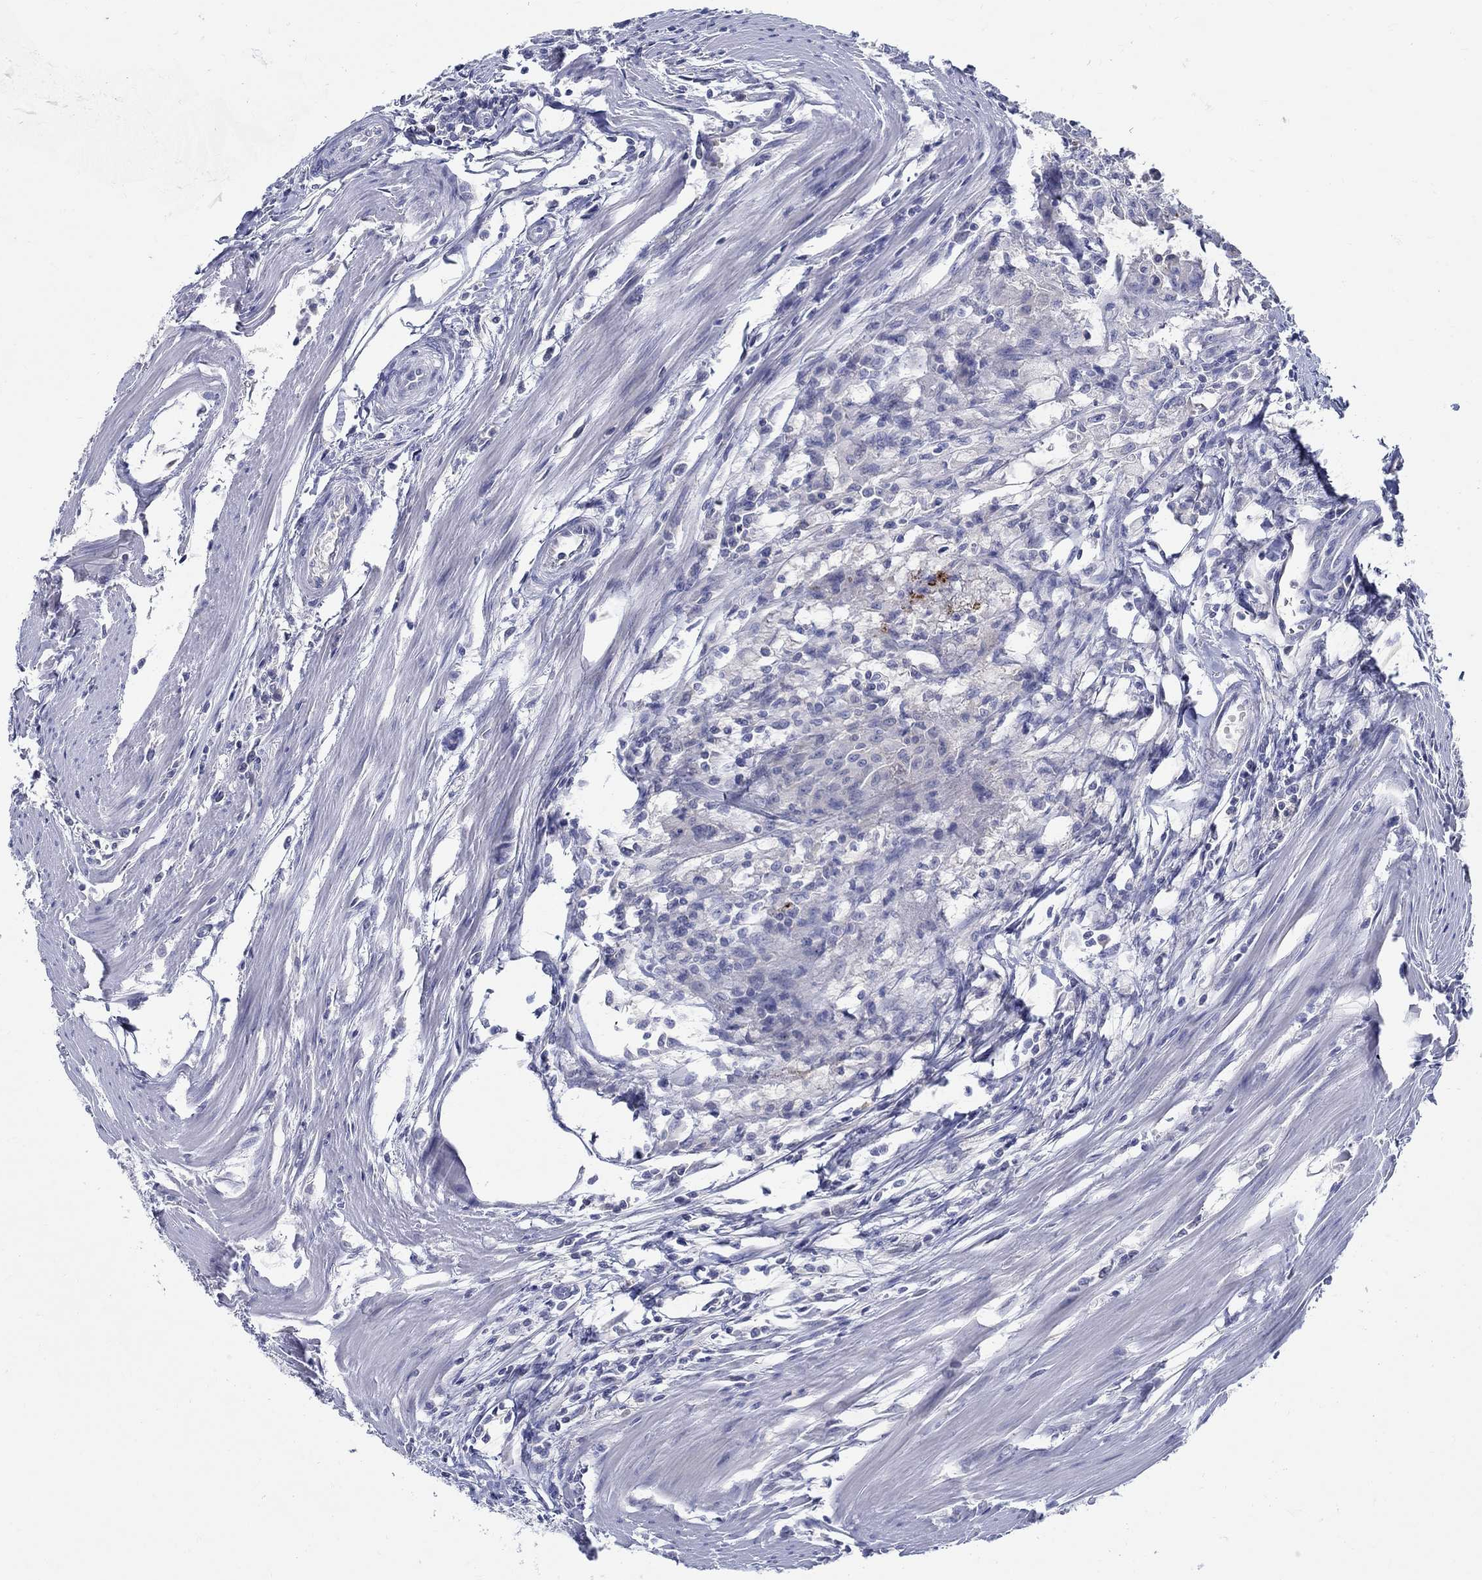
{"staining": {"intensity": "negative", "quantity": "none", "location": "none"}, "tissue": "colorectal cancer", "cell_type": "Tumor cells", "image_type": "cancer", "snomed": [{"axis": "morphology", "description": "Adenocarcinoma, NOS"}, {"axis": "topography", "description": "Rectum"}], "caption": "Micrograph shows no protein expression in tumor cells of adenocarcinoma (colorectal) tissue.", "gene": "CRYGD", "patient": {"sex": "male", "age": 67}}